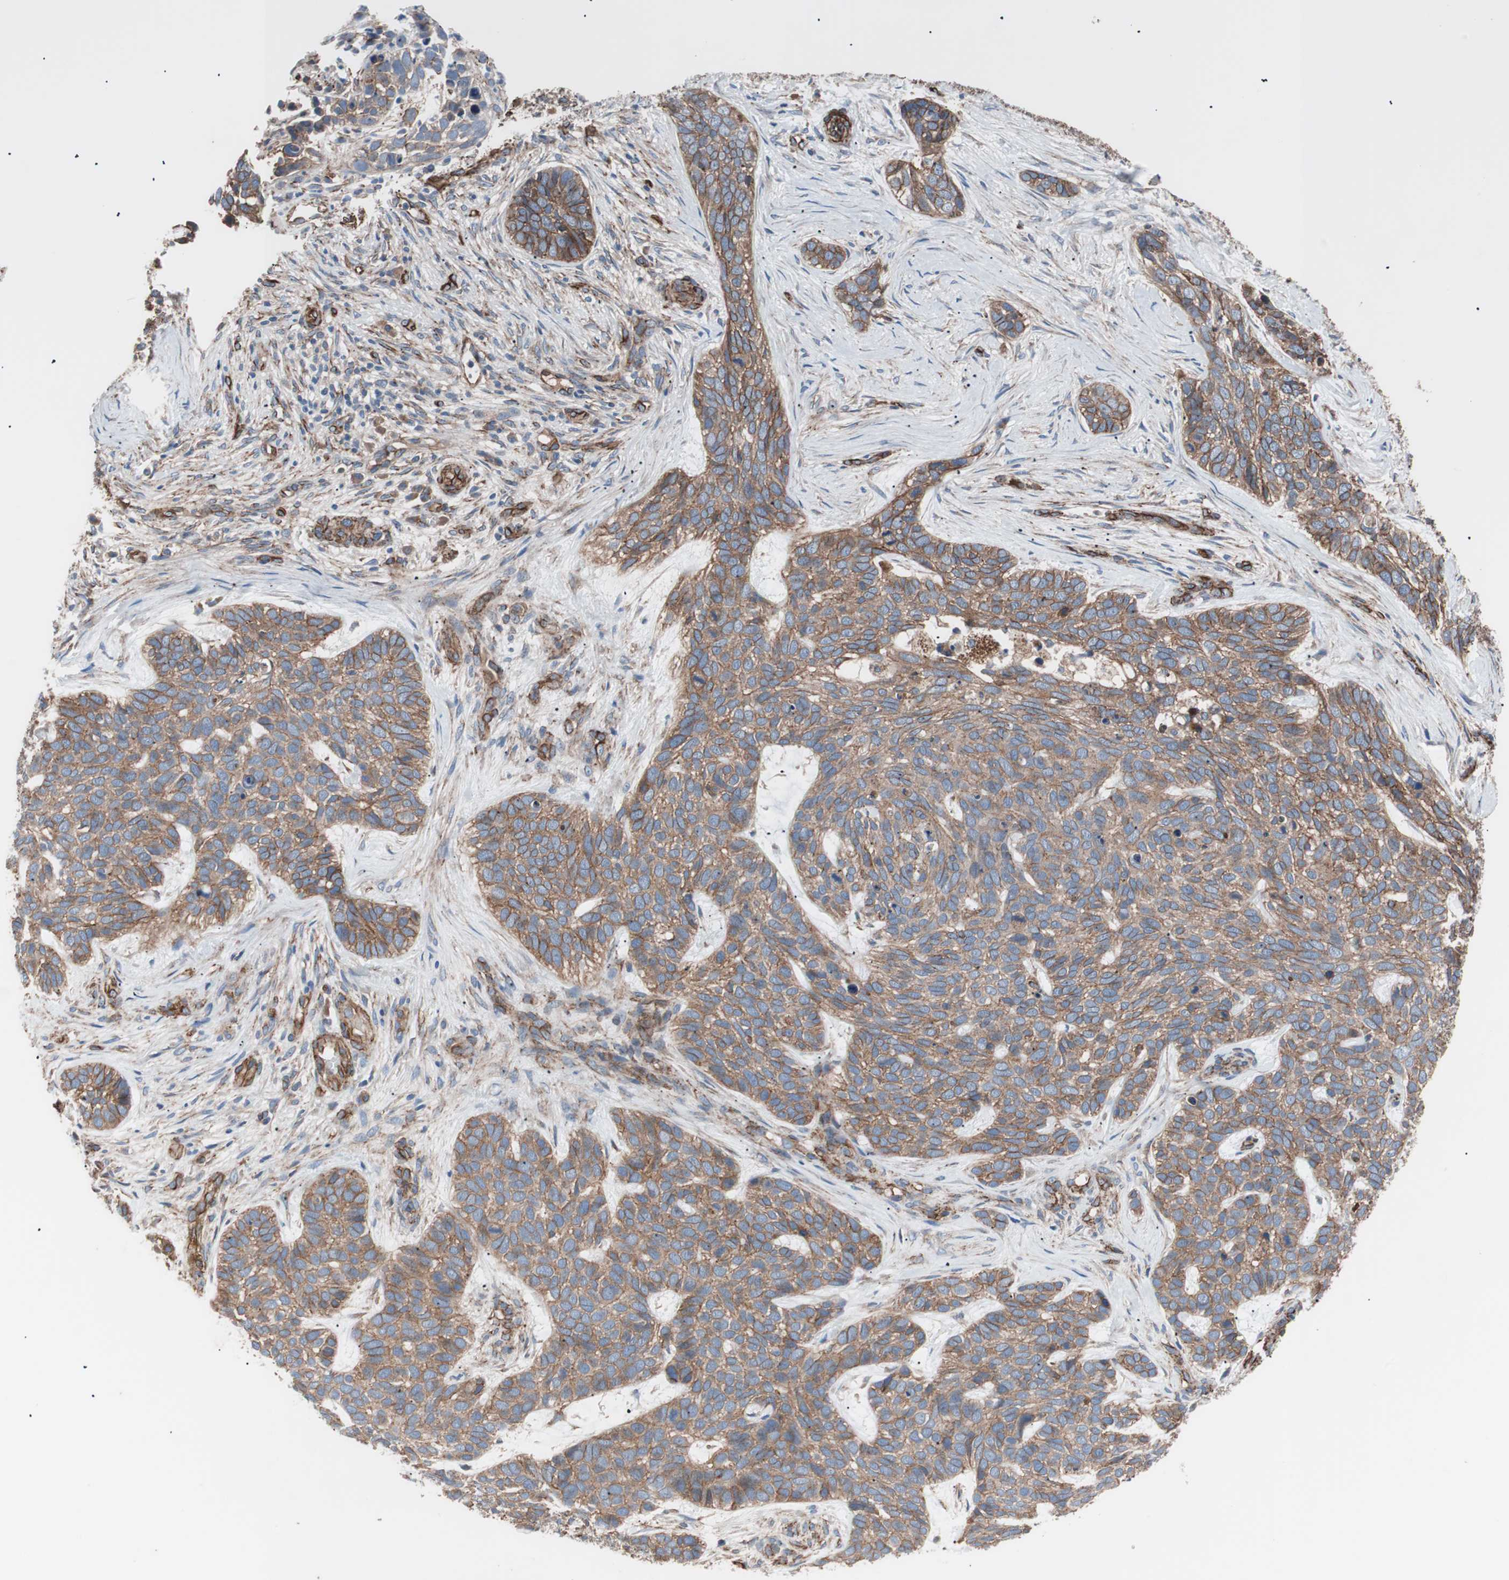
{"staining": {"intensity": "weak", "quantity": ">75%", "location": "cytoplasmic/membranous"}, "tissue": "skin cancer", "cell_type": "Tumor cells", "image_type": "cancer", "snomed": [{"axis": "morphology", "description": "Basal cell carcinoma"}, {"axis": "topography", "description": "Skin"}], "caption": "DAB (3,3'-diaminobenzidine) immunohistochemical staining of human skin cancer displays weak cytoplasmic/membranous protein positivity in approximately >75% of tumor cells.", "gene": "SPINT1", "patient": {"sex": "male", "age": 87}}